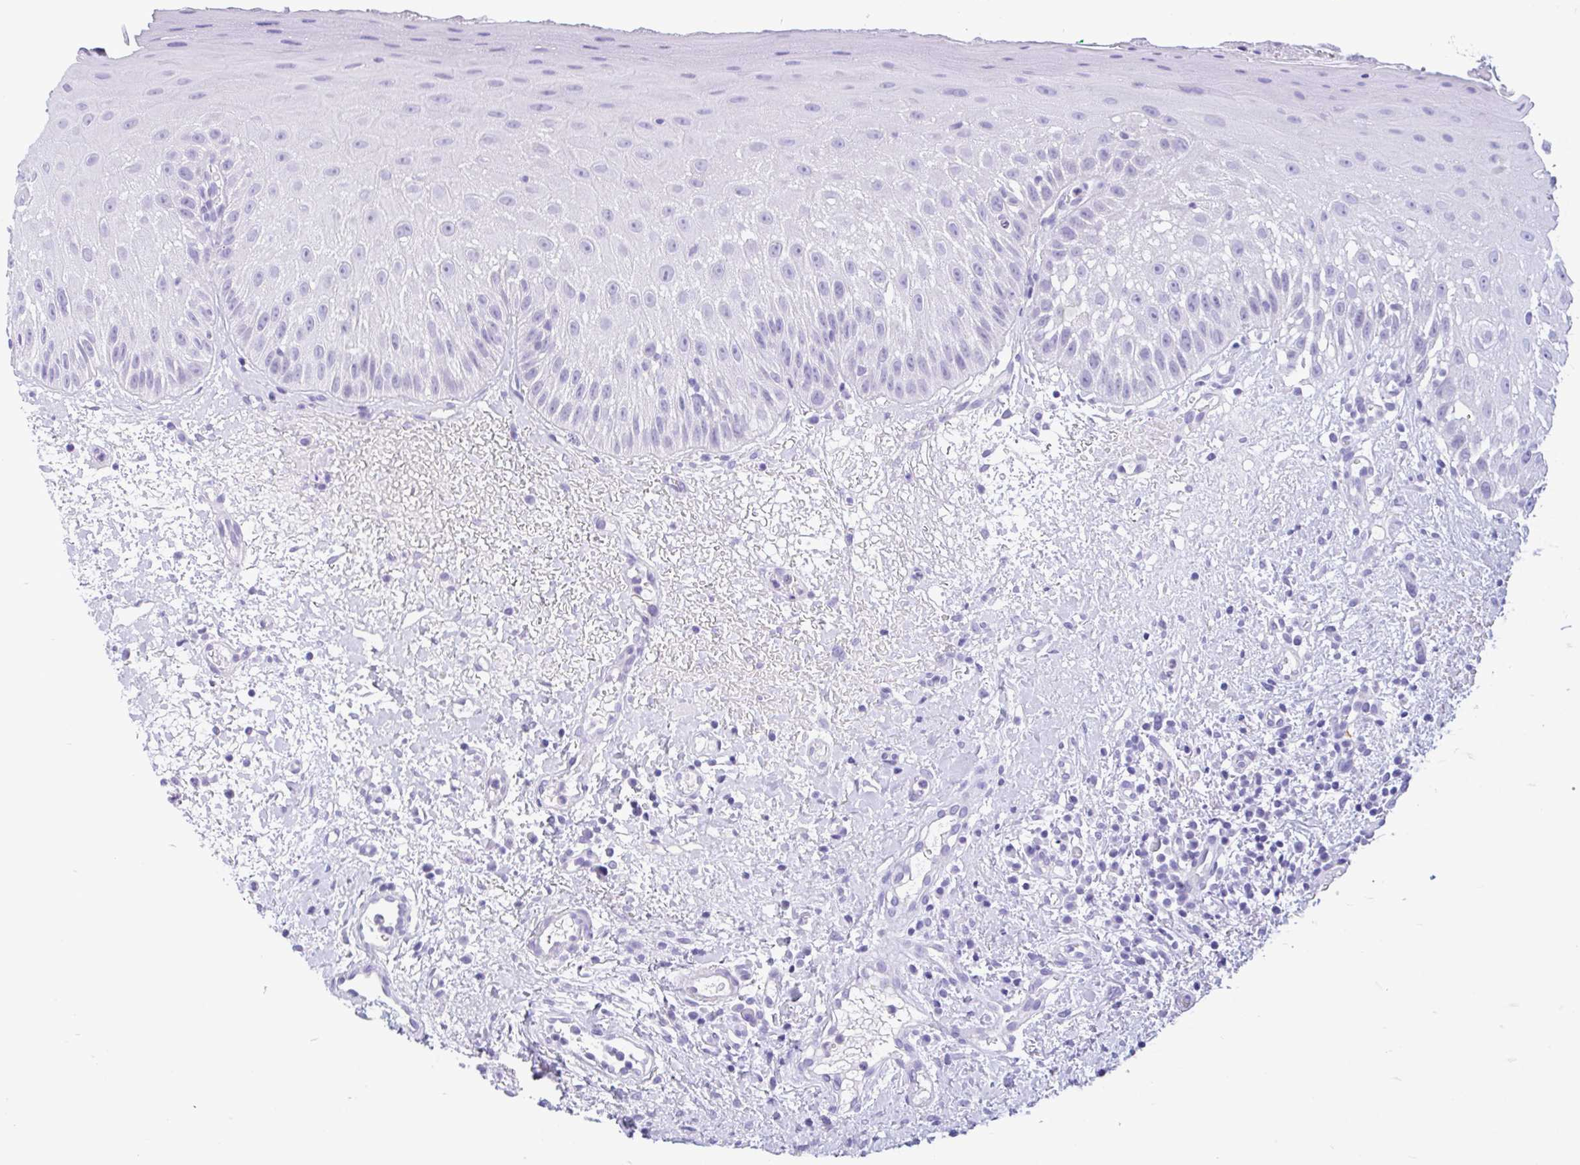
{"staining": {"intensity": "negative", "quantity": "none", "location": "none"}, "tissue": "oral mucosa", "cell_type": "Squamous epithelial cells", "image_type": "normal", "snomed": [{"axis": "morphology", "description": "Normal tissue, NOS"}, {"axis": "topography", "description": "Oral tissue"}, {"axis": "topography", "description": "Tounge, NOS"}], "caption": "An immunohistochemistry (IHC) photomicrograph of normal oral mucosa is shown. There is no staining in squamous epithelial cells of oral mucosa.", "gene": "ZNF319", "patient": {"sex": "male", "age": 83}}